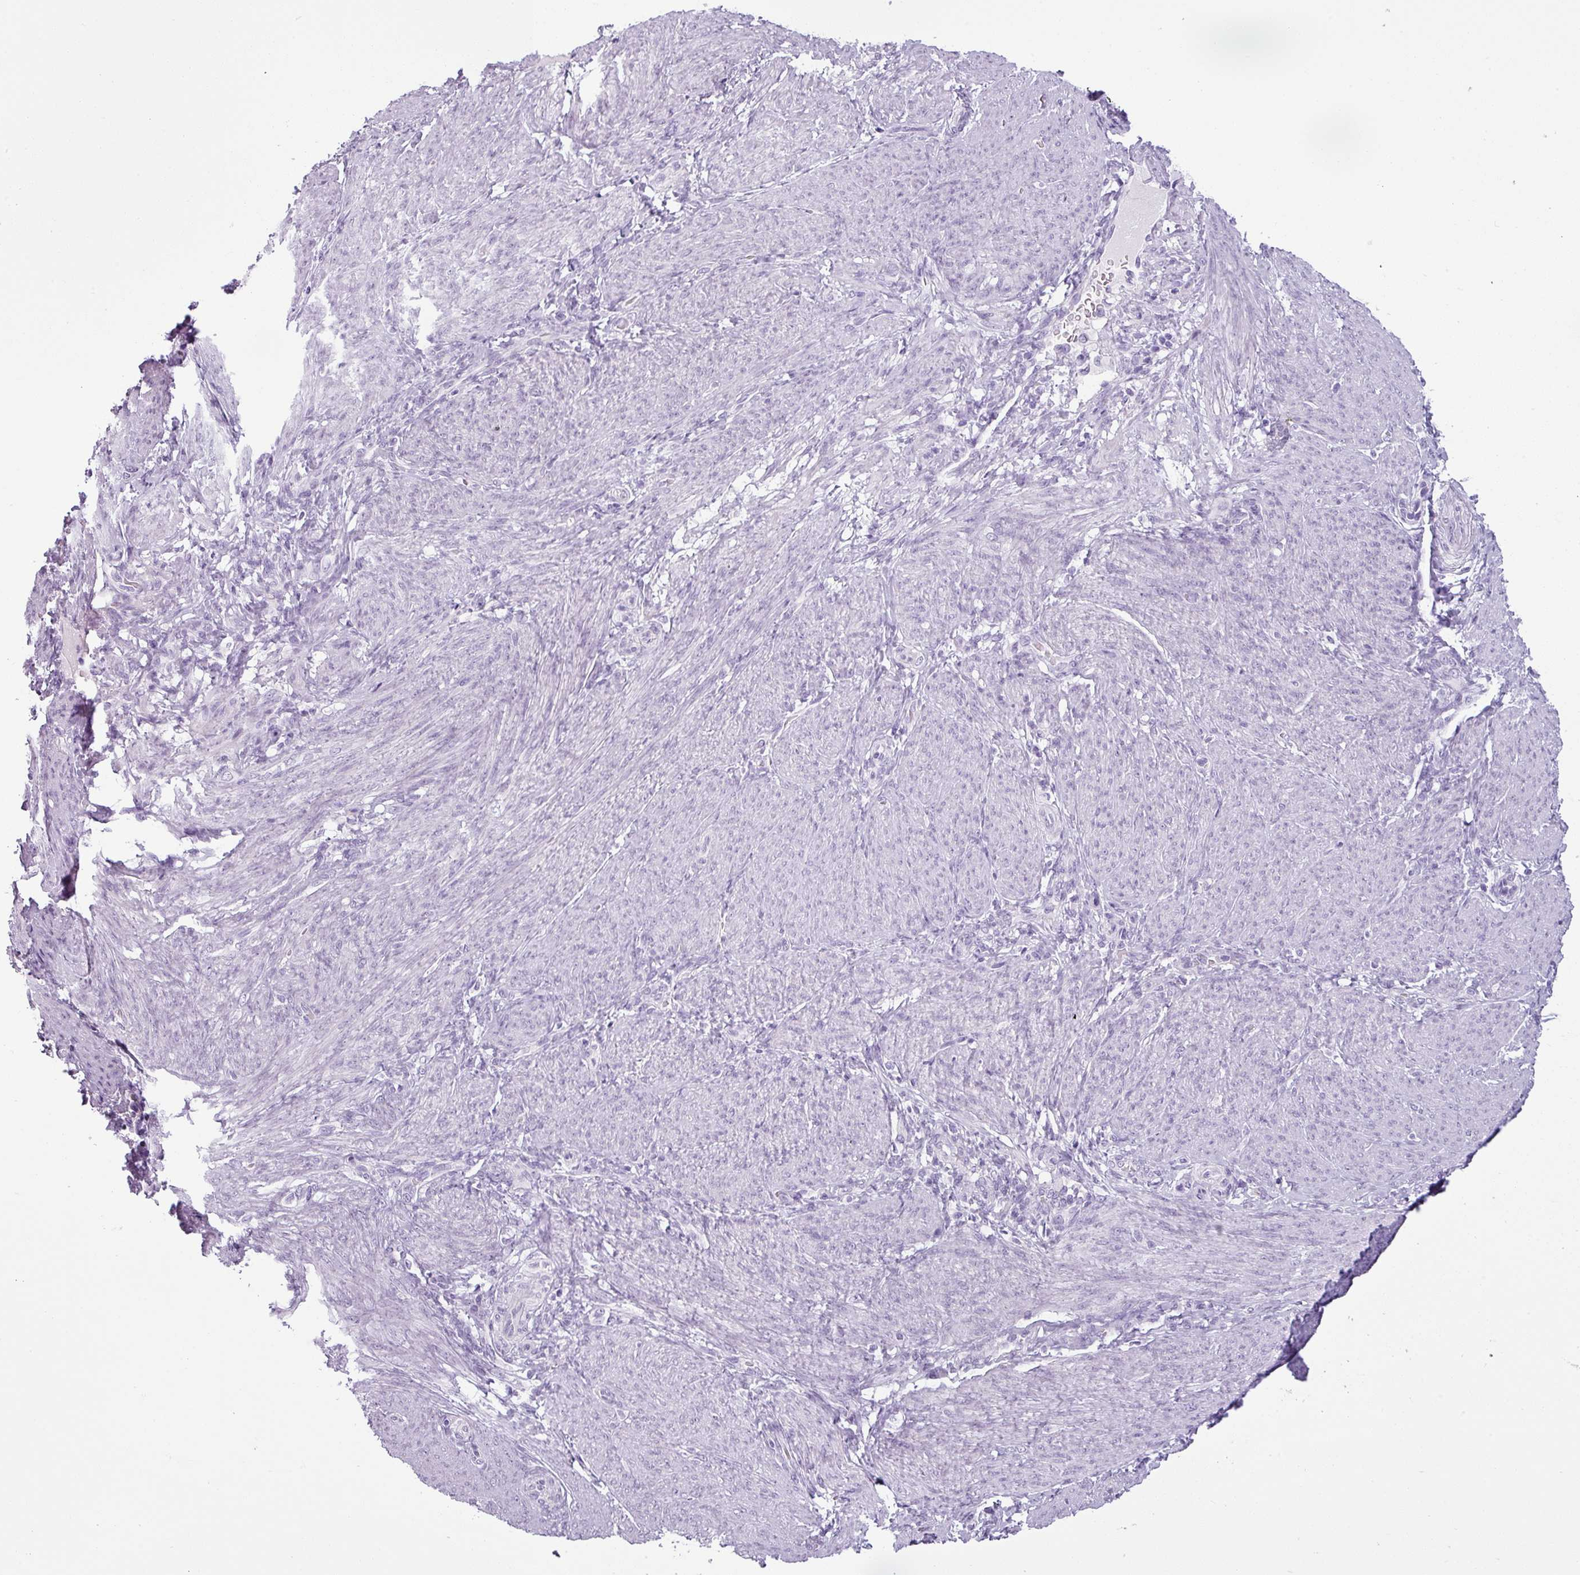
{"staining": {"intensity": "negative", "quantity": "none", "location": "none"}, "tissue": "cervical cancer", "cell_type": "Tumor cells", "image_type": "cancer", "snomed": [{"axis": "morphology", "description": "Squamous cell carcinoma, NOS"}, {"axis": "topography", "description": "Cervix"}], "caption": "High magnification brightfield microscopy of cervical cancer (squamous cell carcinoma) stained with DAB (brown) and counterstained with hematoxylin (blue): tumor cells show no significant staining.", "gene": "CDH16", "patient": {"sex": "female", "age": 41}}